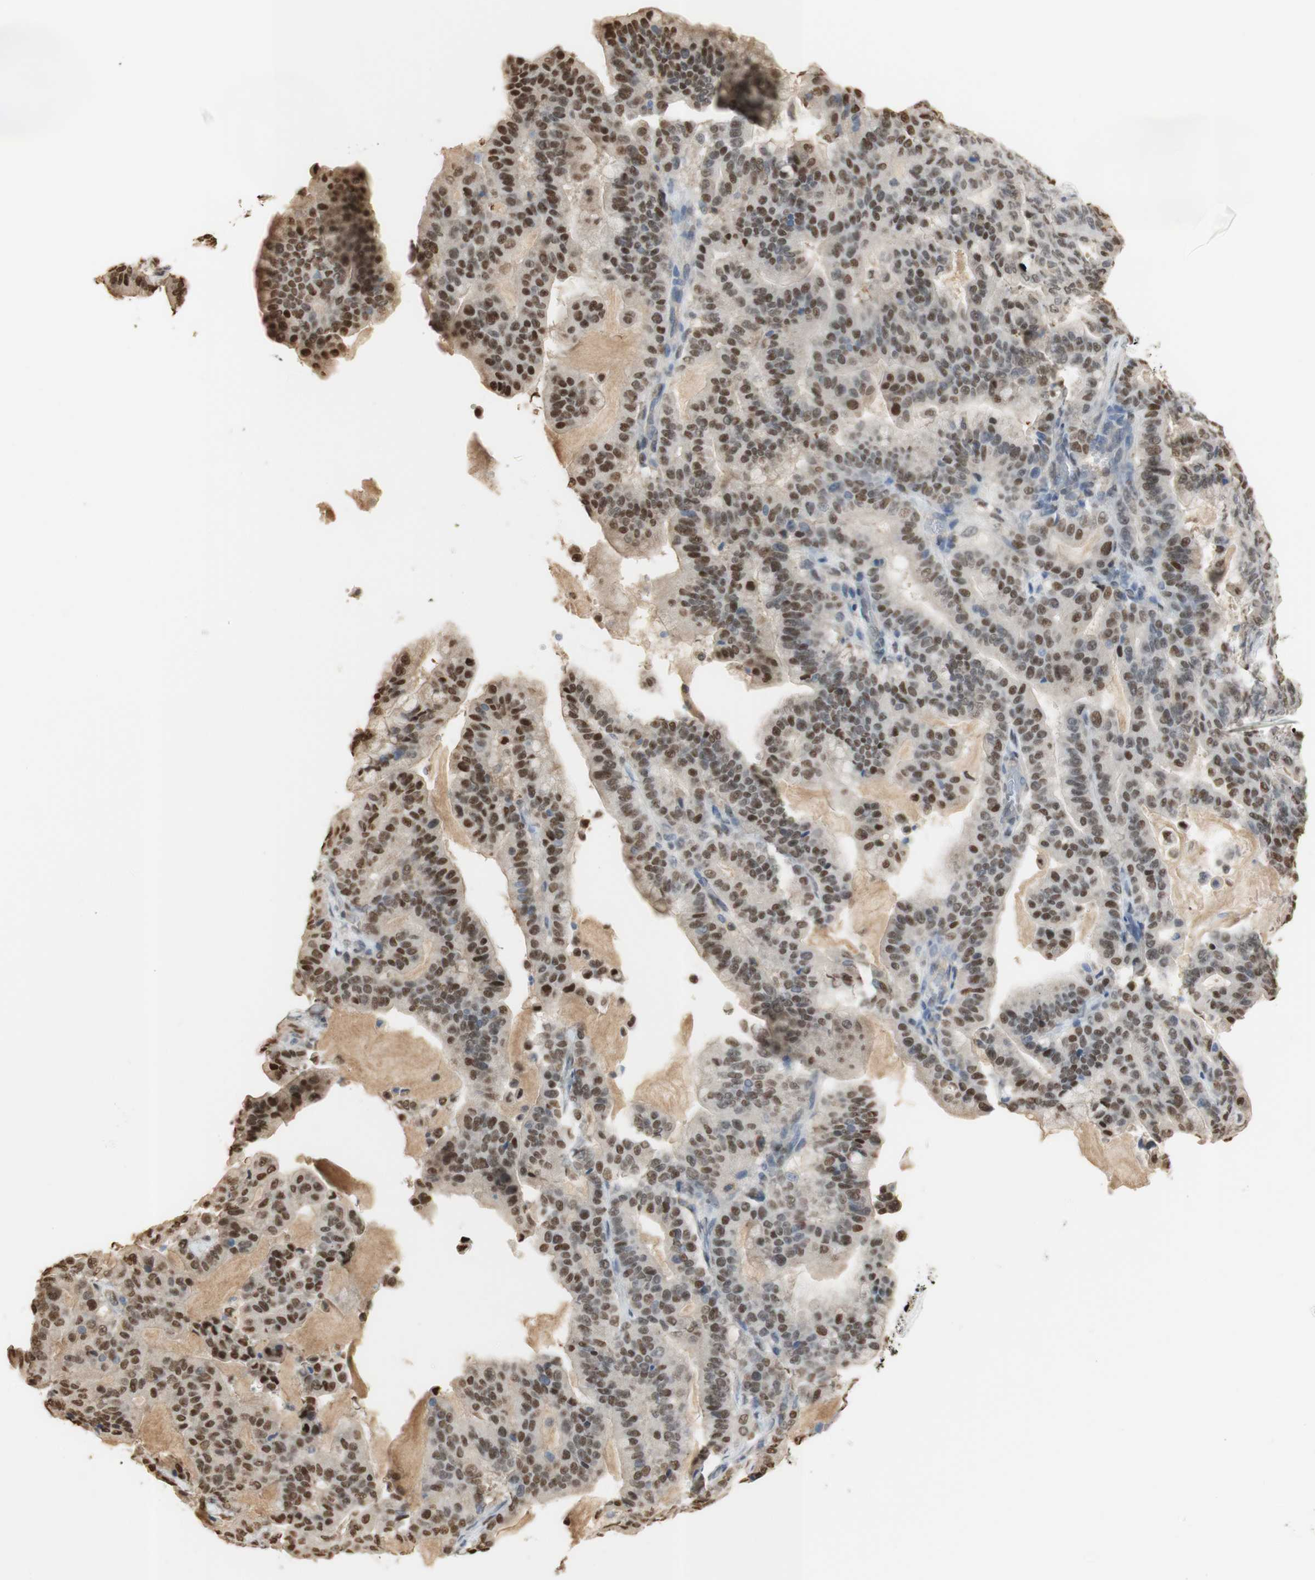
{"staining": {"intensity": "moderate", "quantity": ">75%", "location": "cytoplasmic/membranous,nuclear"}, "tissue": "pancreatic cancer", "cell_type": "Tumor cells", "image_type": "cancer", "snomed": [{"axis": "morphology", "description": "Adenocarcinoma, NOS"}, {"axis": "topography", "description": "Pancreas"}], "caption": "Pancreatic cancer (adenocarcinoma) stained with a protein marker displays moderate staining in tumor cells.", "gene": "NAP1L4", "patient": {"sex": "male", "age": 63}}